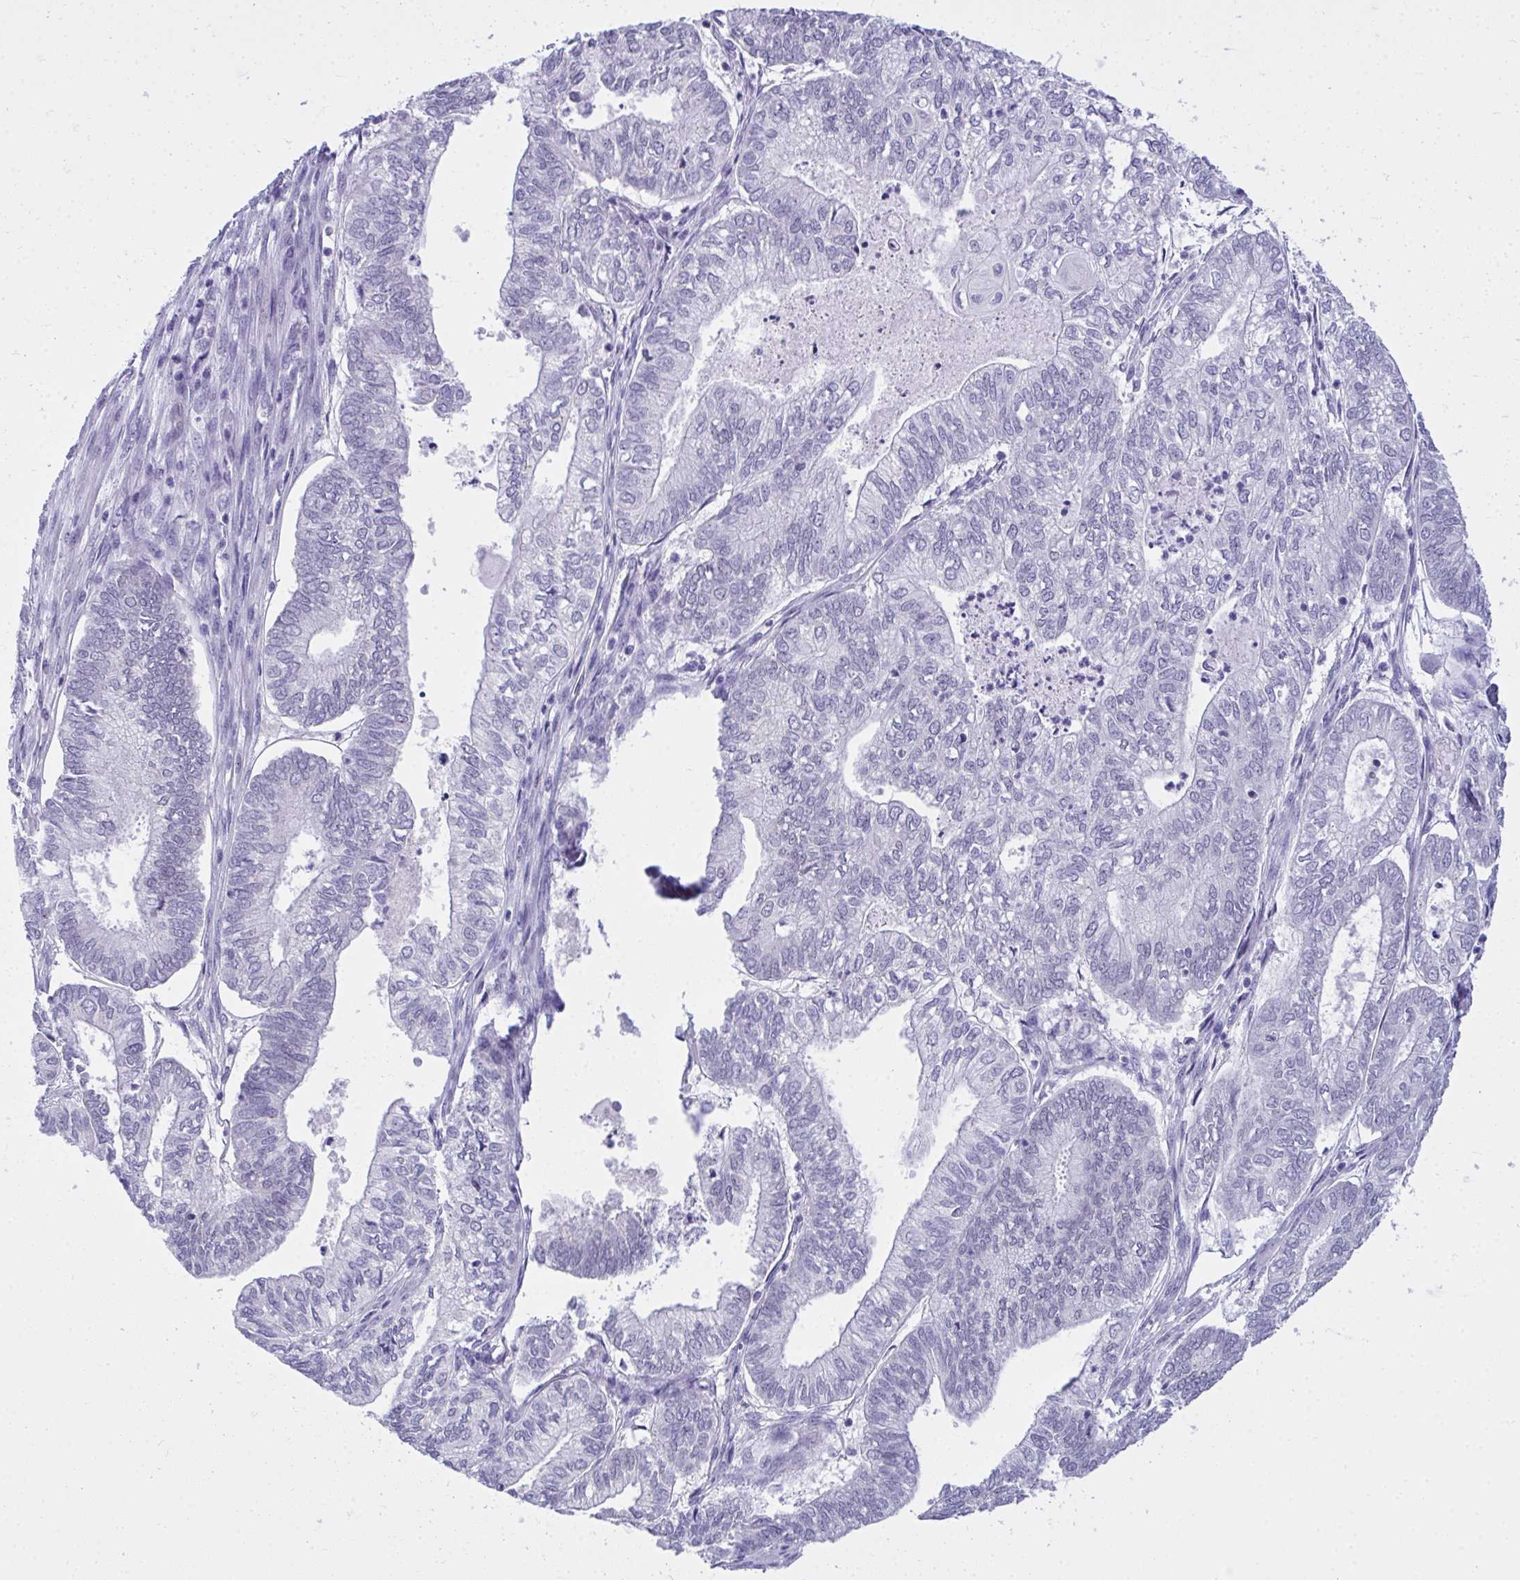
{"staining": {"intensity": "negative", "quantity": "none", "location": "none"}, "tissue": "ovarian cancer", "cell_type": "Tumor cells", "image_type": "cancer", "snomed": [{"axis": "morphology", "description": "Carcinoma, endometroid"}, {"axis": "topography", "description": "Ovary"}], "caption": "The photomicrograph displays no staining of tumor cells in ovarian endometroid carcinoma.", "gene": "TEAD4", "patient": {"sex": "female", "age": 64}}